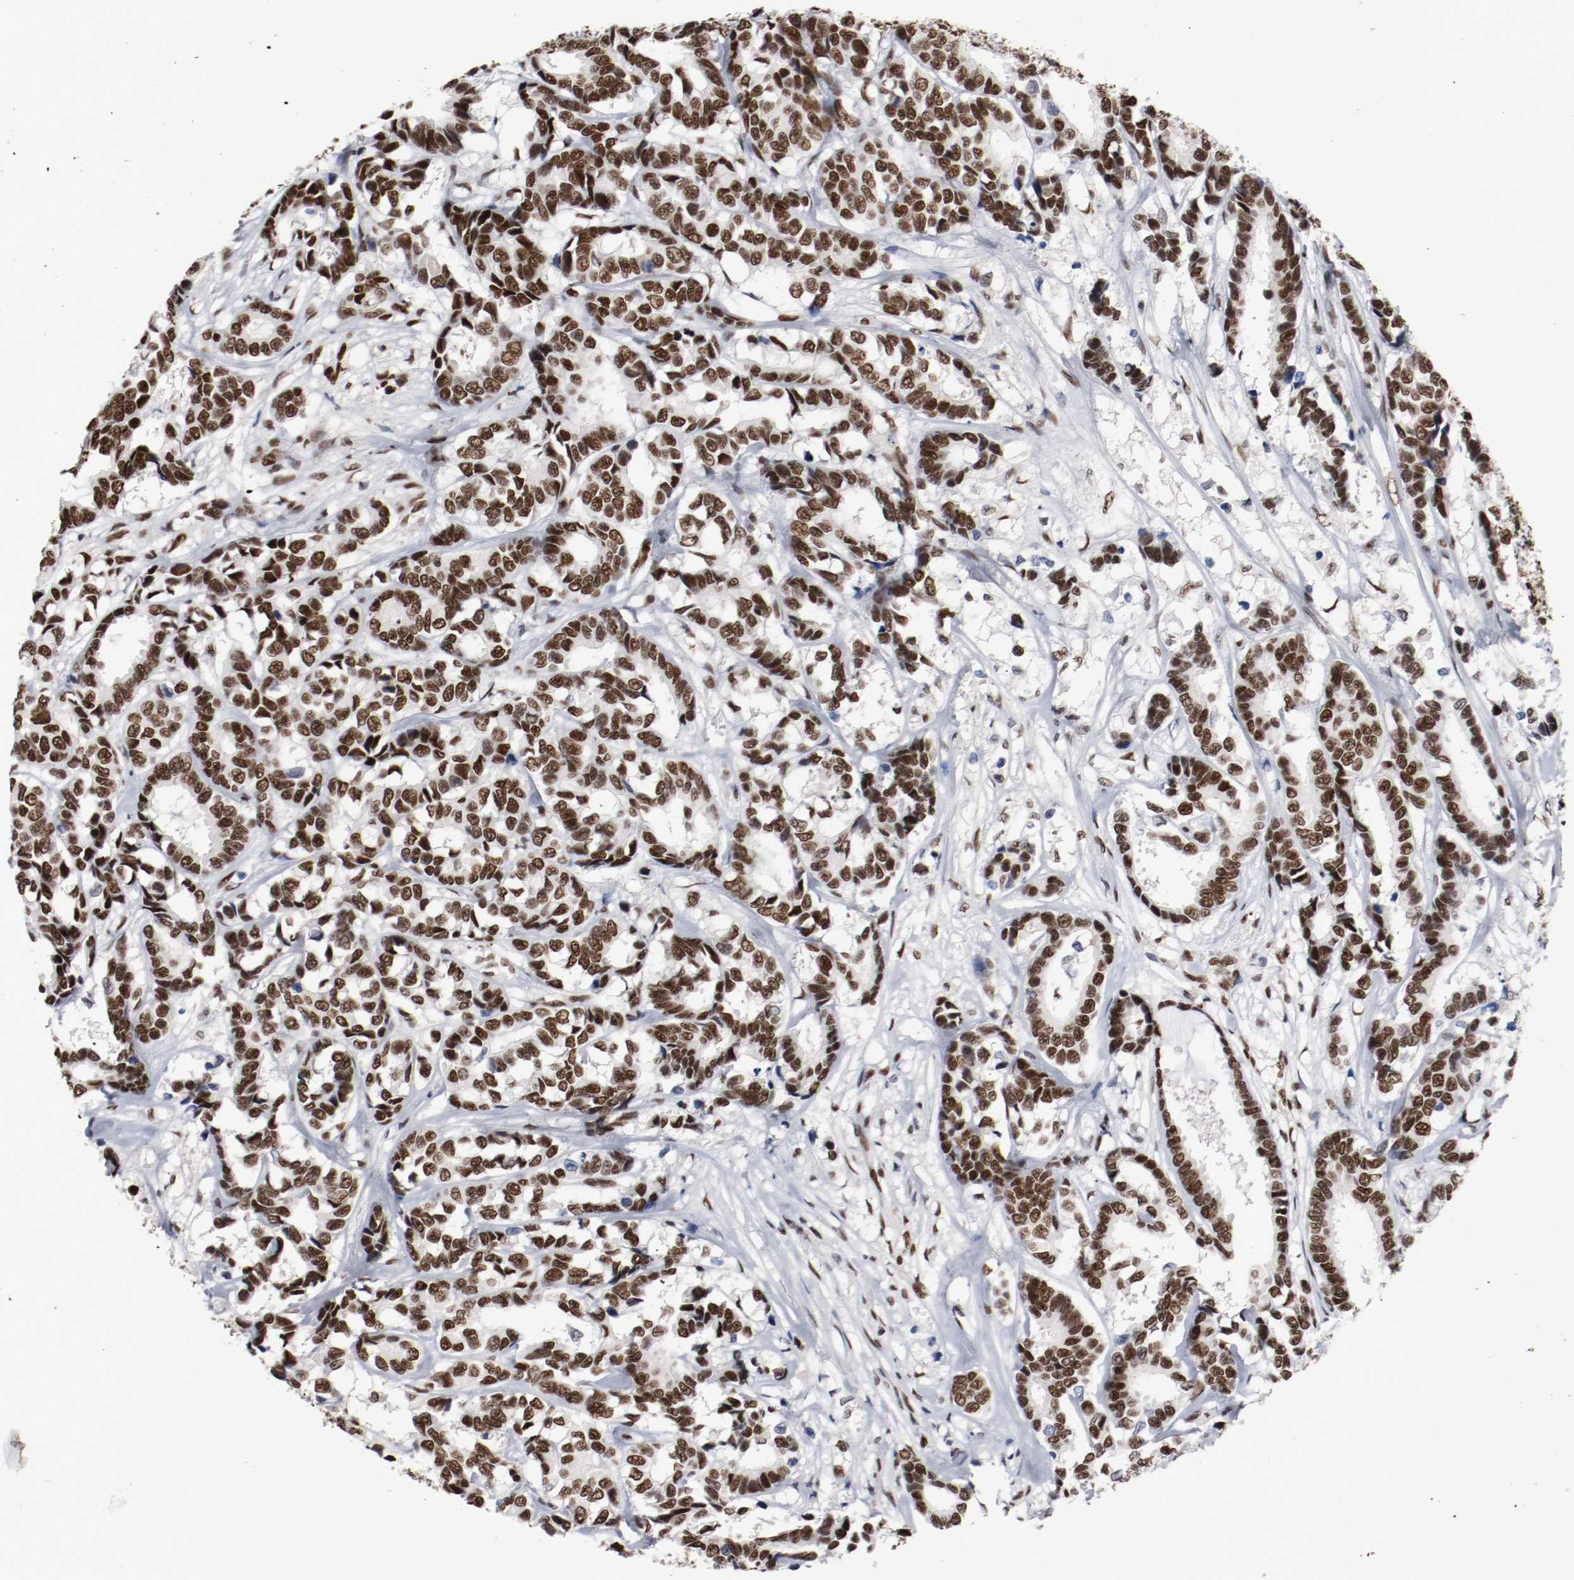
{"staining": {"intensity": "strong", "quantity": ">75%", "location": "nuclear"}, "tissue": "breast cancer", "cell_type": "Tumor cells", "image_type": "cancer", "snomed": [{"axis": "morphology", "description": "Duct carcinoma"}, {"axis": "topography", "description": "Breast"}], "caption": "An immunohistochemistry micrograph of tumor tissue is shown. Protein staining in brown shows strong nuclear positivity in breast cancer within tumor cells.", "gene": "MEF2D", "patient": {"sex": "female", "age": 87}}